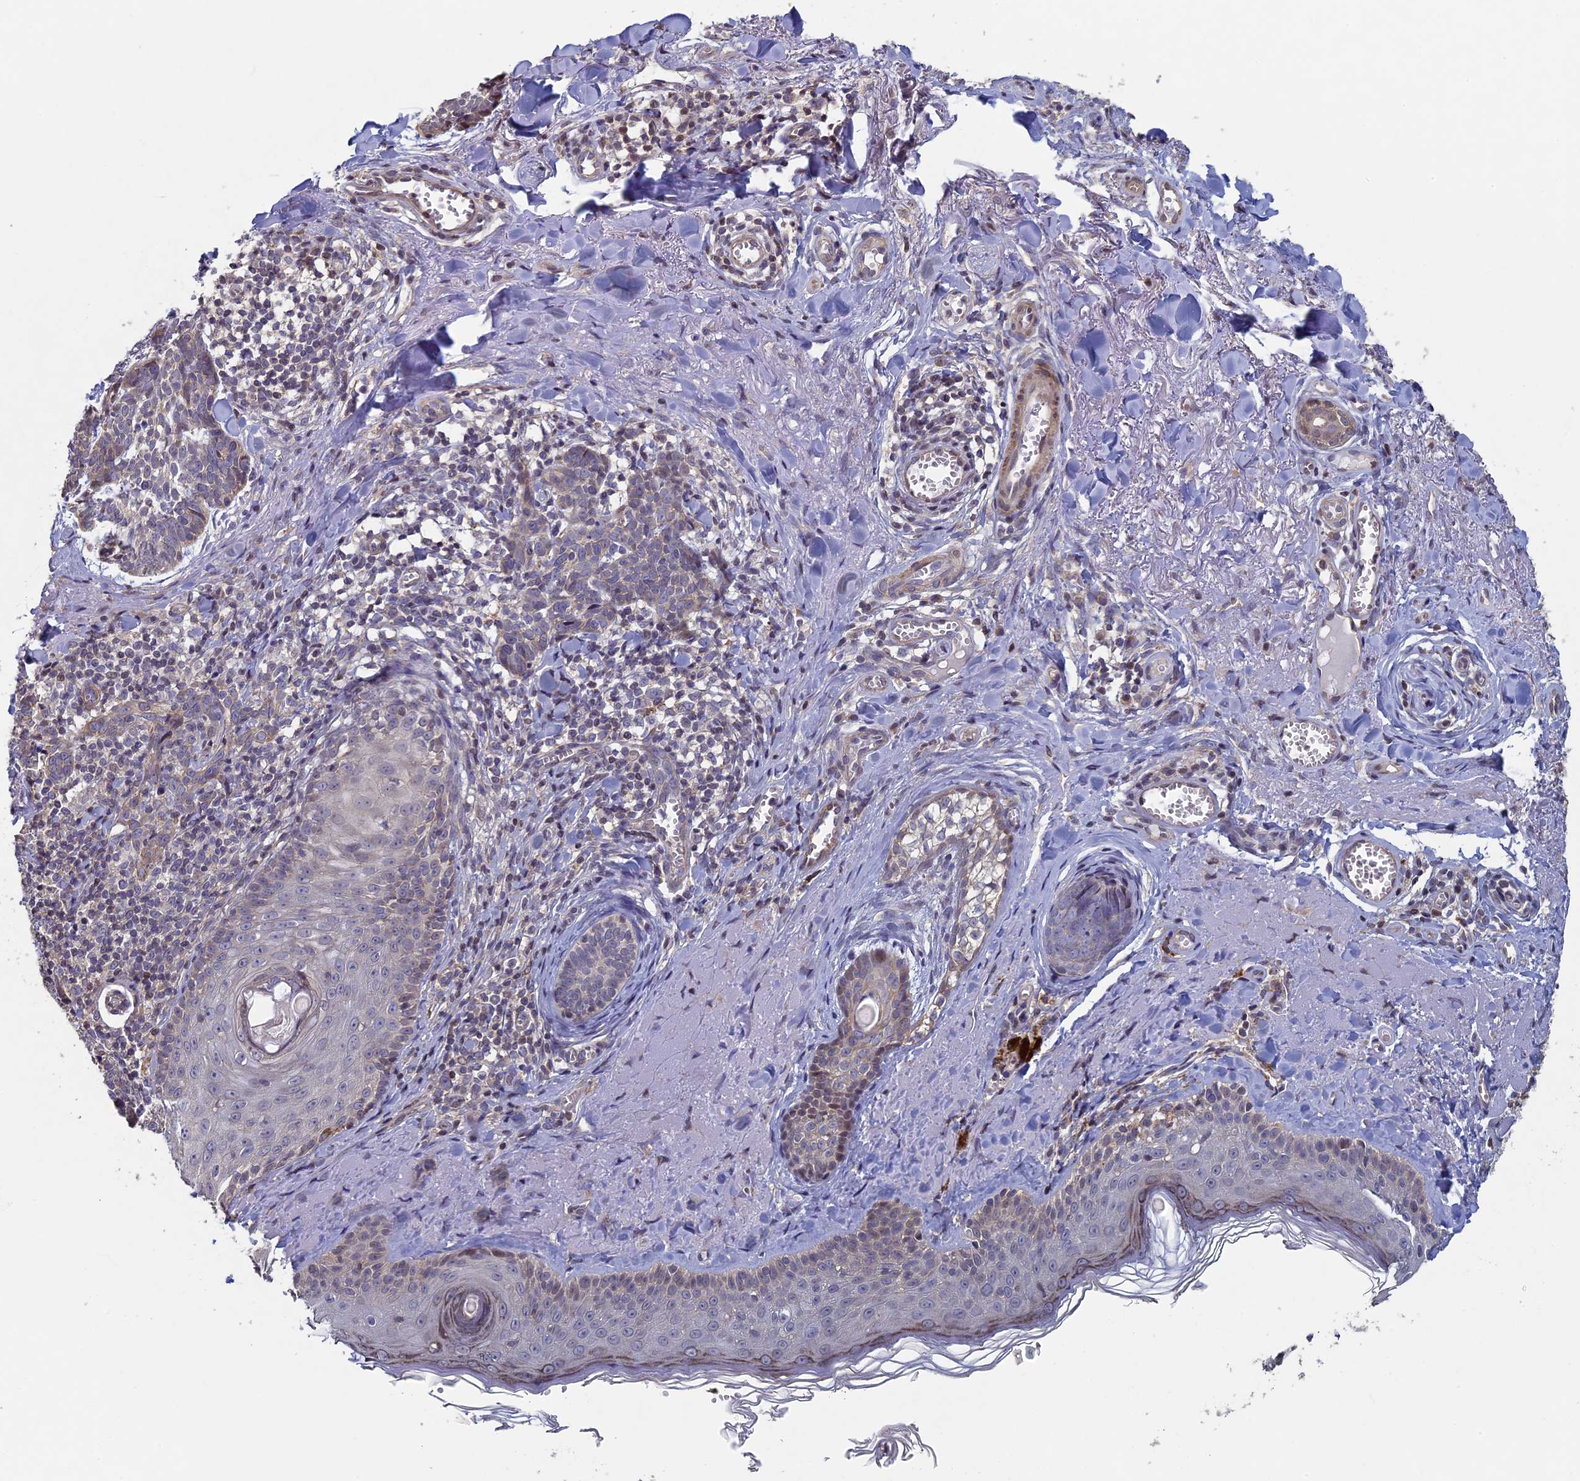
{"staining": {"intensity": "weak", "quantity": "<25%", "location": "cytoplasmic/membranous"}, "tissue": "skin cancer", "cell_type": "Tumor cells", "image_type": "cancer", "snomed": [{"axis": "morphology", "description": "Basal cell carcinoma"}, {"axis": "topography", "description": "Skin"}], "caption": "The micrograph reveals no staining of tumor cells in skin cancer (basal cell carcinoma).", "gene": "DIXDC1", "patient": {"sex": "female", "age": 74}}